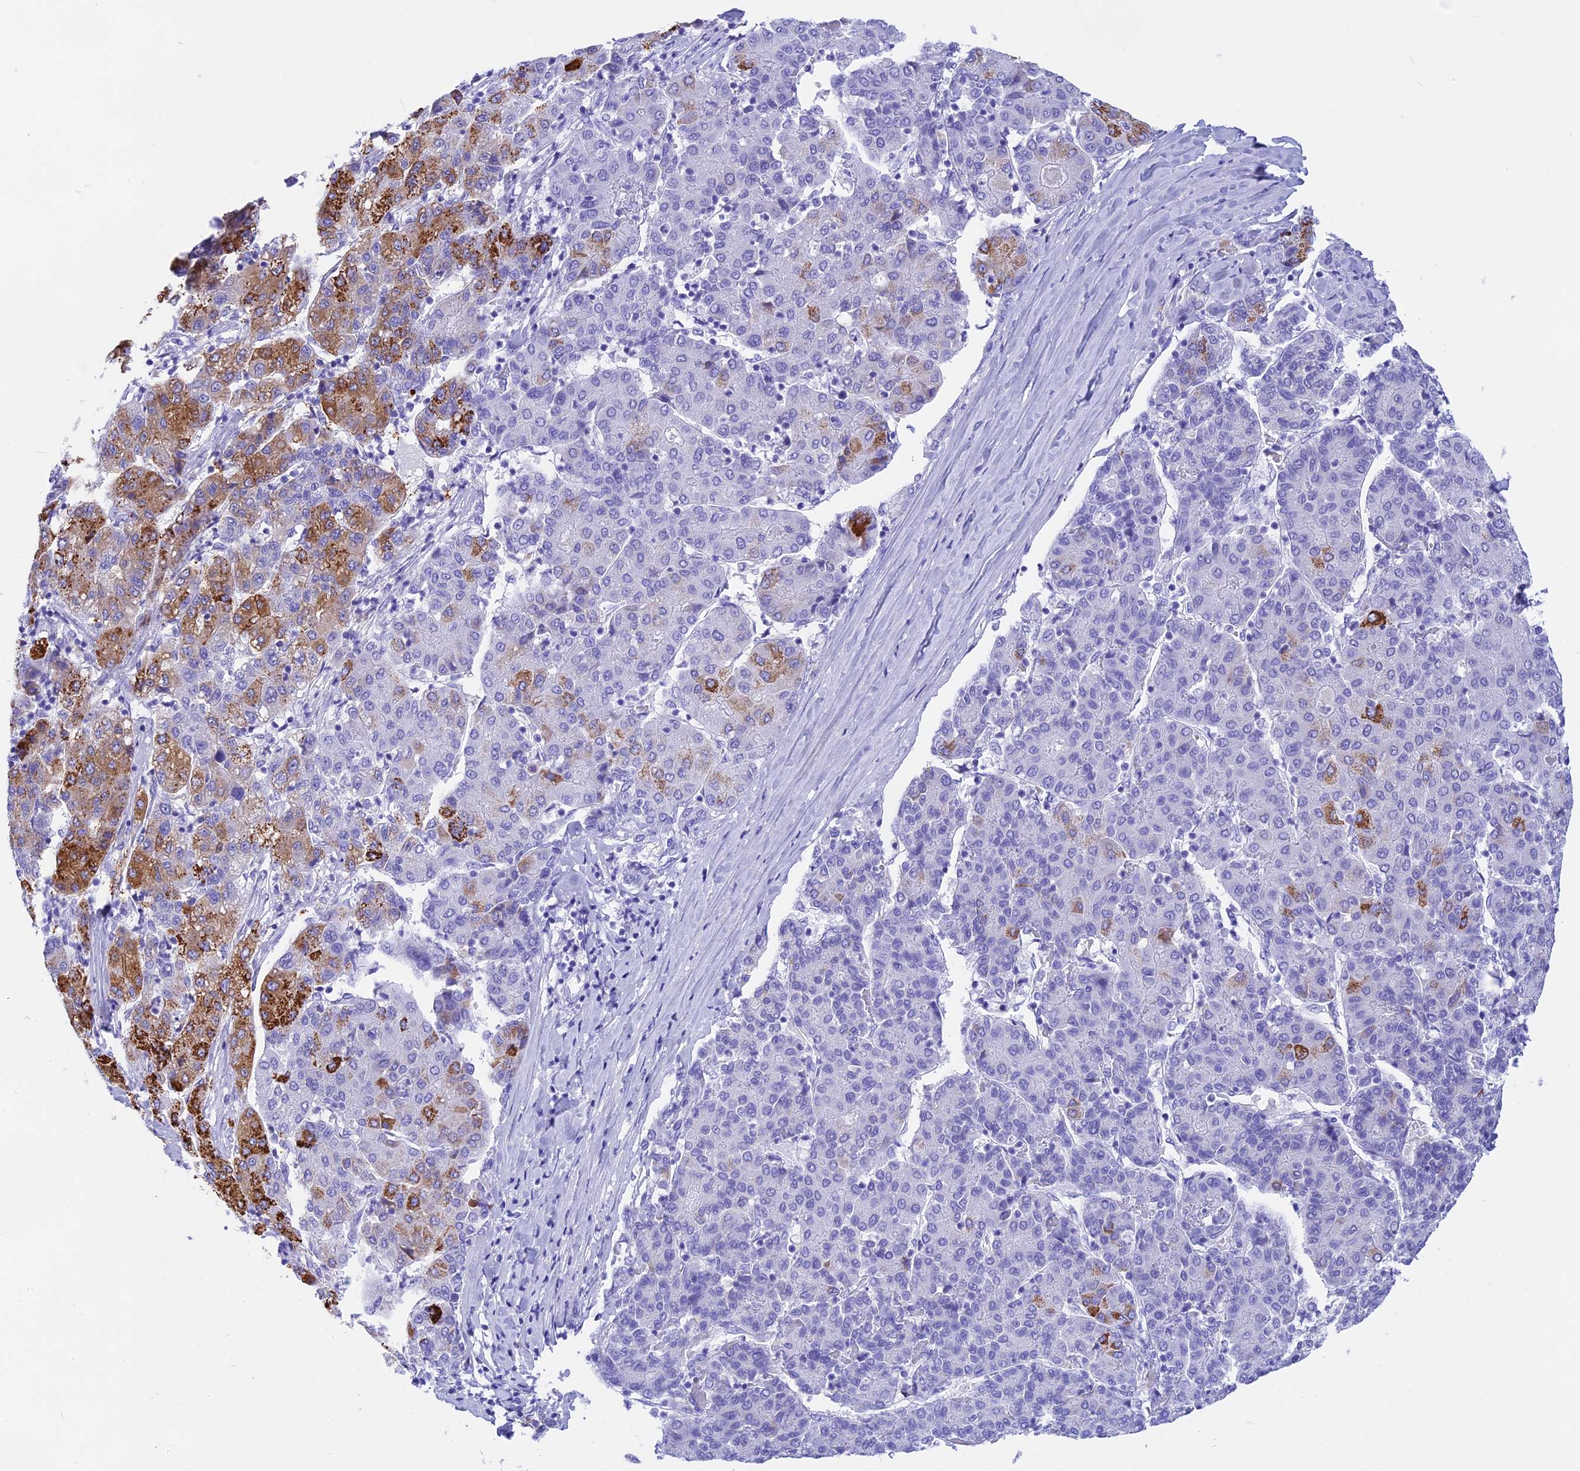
{"staining": {"intensity": "strong", "quantity": "25%-75%", "location": "cytoplasmic/membranous"}, "tissue": "liver cancer", "cell_type": "Tumor cells", "image_type": "cancer", "snomed": [{"axis": "morphology", "description": "Carcinoma, Hepatocellular, NOS"}, {"axis": "topography", "description": "Liver"}], "caption": "Protein staining of liver cancer tissue demonstrates strong cytoplasmic/membranous positivity in approximately 25%-75% of tumor cells.", "gene": "ISCA1", "patient": {"sex": "male", "age": 65}}